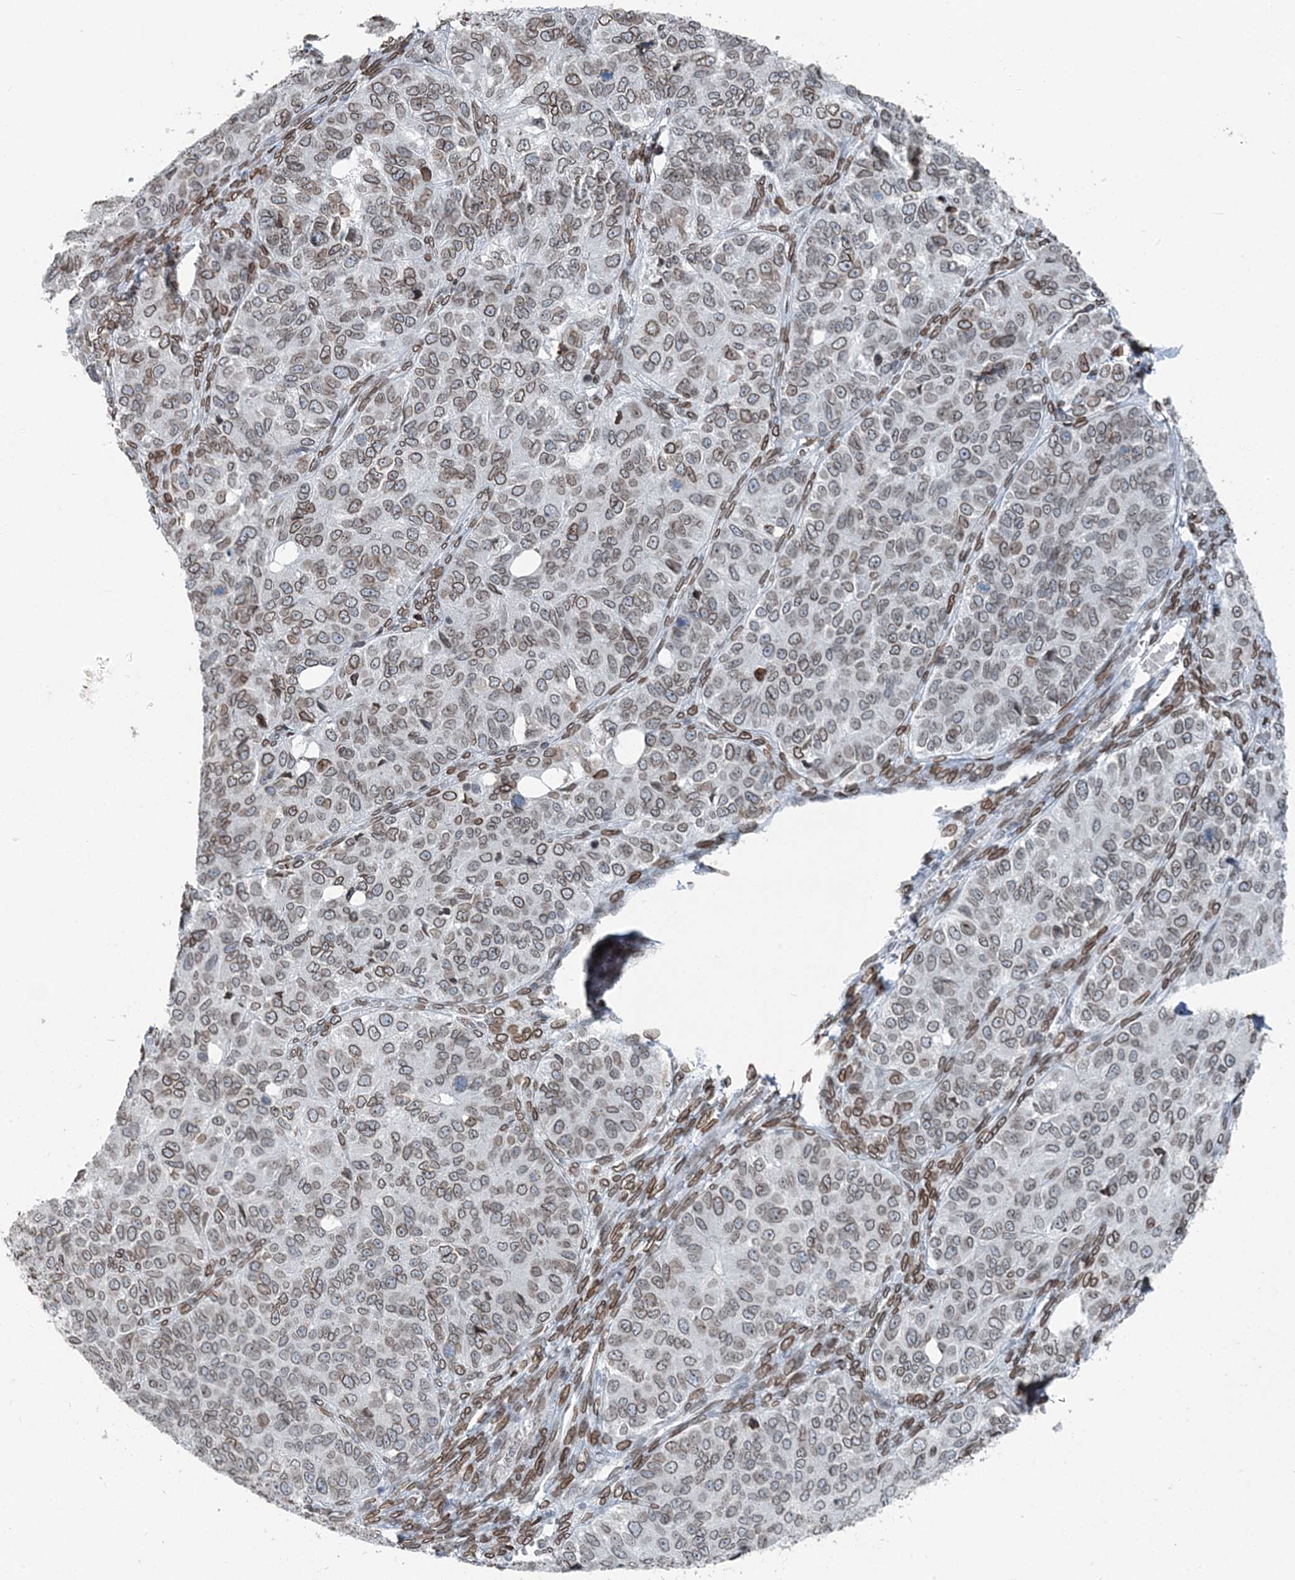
{"staining": {"intensity": "moderate", "quantity": ">75%", "location": "cytoplasmic/membranous,nuclear"}, "tissue": "ovarian cancer", "cell_type": "Tumor cells", "image_type": "cancer", "snomed": [{"axis": "morphology", "description": "Carcinoma, endometroid"}, {"axis": "topography", "description": "Ovary"}], "caption": "DAB (3,3'-diaminobenzidine) immunohistochemical staining of human ovarian cancer (endometroid carcinoma) displays moderate cytoplasmic/membranous and nuclear protein positivity in about >75% of tumor cells.", "gene": "GJD4", "patient": {"sex": "female", "age": 51}}